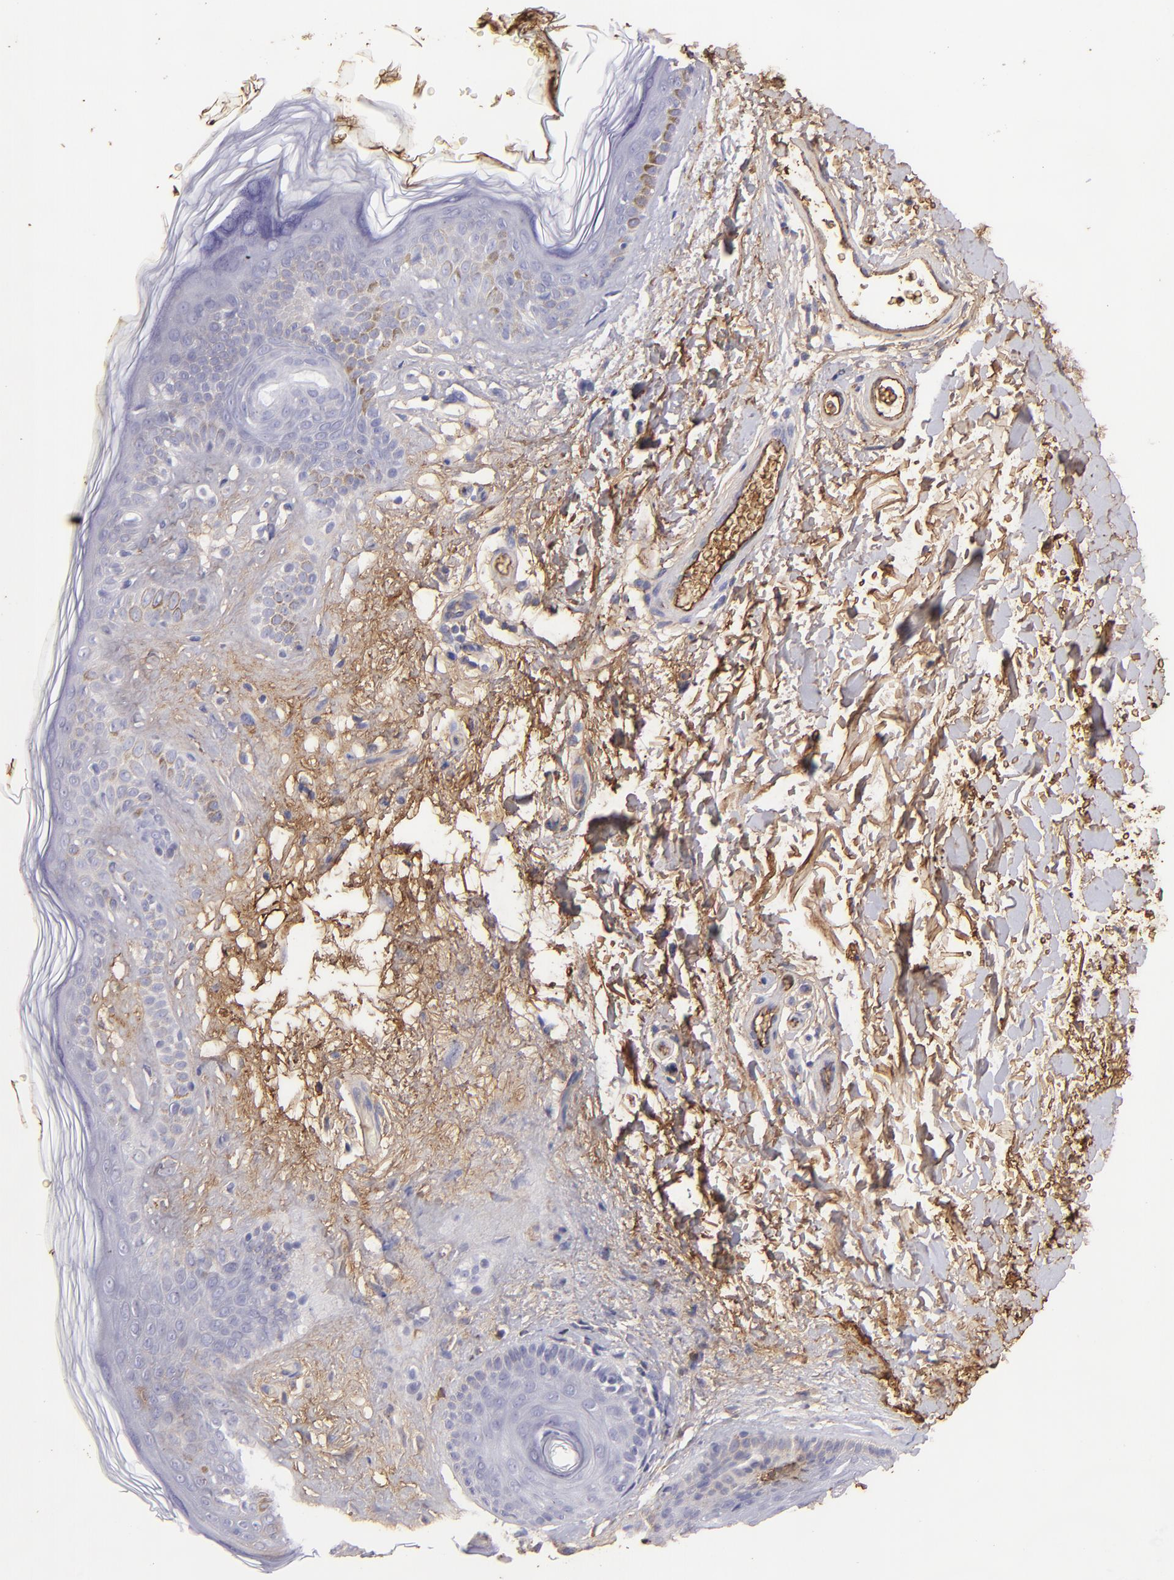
{"staining": {"intensity": "moderate", "quantity": ">75%", "location": "cytoplasmic/membranous"}, "tissue": "skin", "cell_type": "Fibroblasts", "image_type": "normal", "snomed": [{"axis": "morphology", "description": "Normal tissue, NOS"}, {"axis": "topography", "description": "Skin"}], "caption": "Brown immunohistochemical staining in benign human skin demonstrates moderate cytoplasmic/membranous positivity in approximately >75% of fibroblasts. (IHC, brightfield microscopy, high magnification).", "gene": "FGB", "patient": {"sex": "male", "age": 63}}